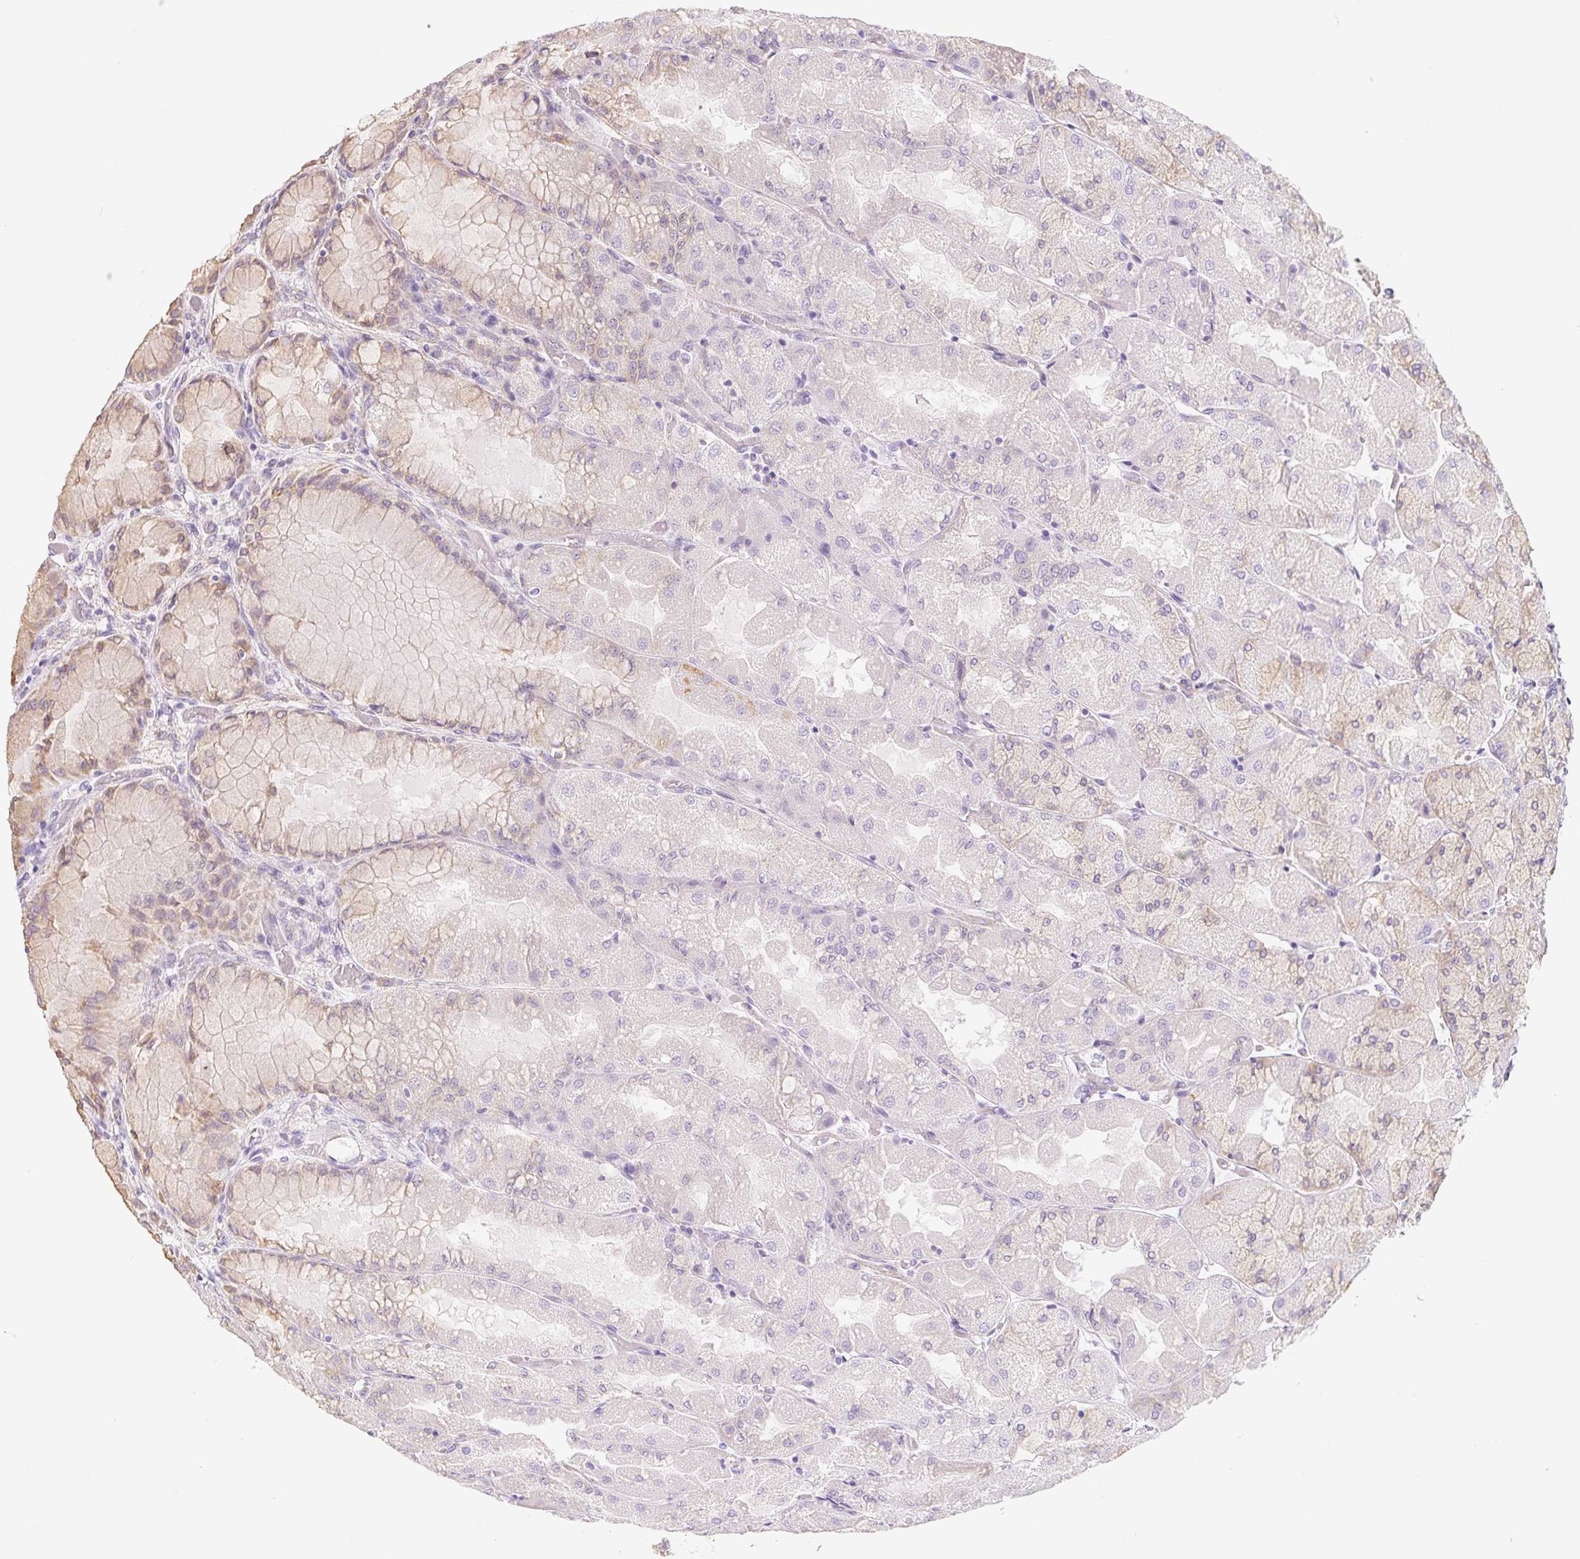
{"staining": {"intensity": "weak", "quantity": "25%-75%", "location": "cytoplasmic/membranous"}, "tissue": "stomach", "cell_type": "Glandular cells", "image_type": "normal", "snomed": [{"axis": "morphology", "description": "Normal tissue, NOS"}, {"axis": "topography", "description": "Stomach"}], "caption": "Immunohistochemistry micrograph of unremarkable stomach stained for a protein (brown), which displays low levels of weak cytoplasmic/membranous staining in approximately 25%-75% of glandular cells.", "gene": "PWWP3B", "patient": {"sex": "female", "age": 61}}